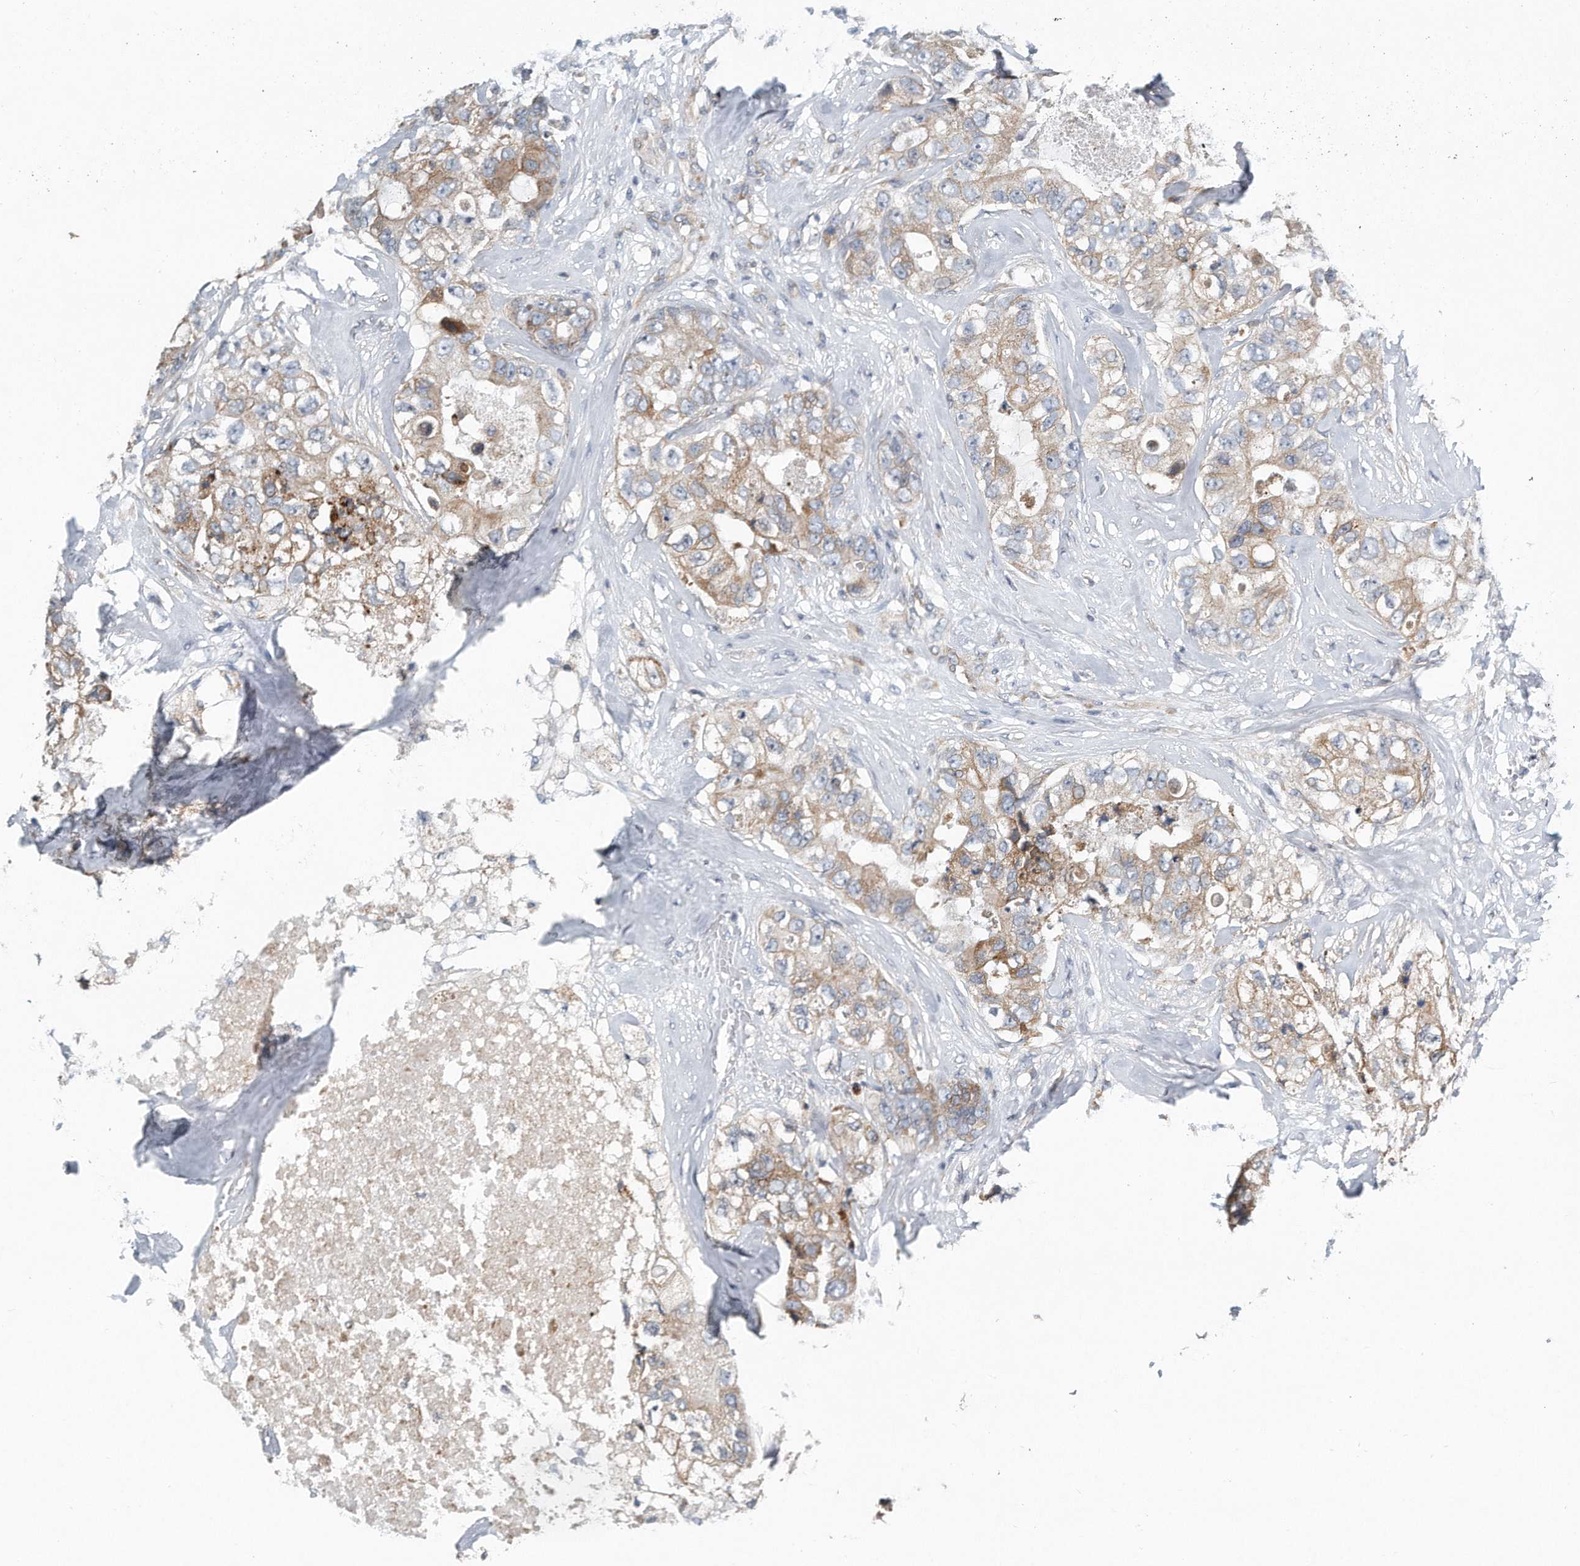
{"staining": {"intensity": "weak", "quantity": ">75%", "location": "cytoplasmic/membranous"}, "tissue": "breast cancer", "cell_type": "Tumor cells", "image_type": "cancer", "snomed": [{"axis": "morphology", "description": "Duct carcinoma"}, {"axis": "topography", "description": "Breast"}], "caption": "The photomicrograph demonstrates a brown stain indicating the presence of a protein in the cytoplasmic/membranous of tumor cells in breast cancer. (DAB (3,3'-diaminobenzidine) IHC, brown staining for protein, blue staining for nuclei).", "gene": "VLDLR", "patient": {"sex": "female", "age": 62}}